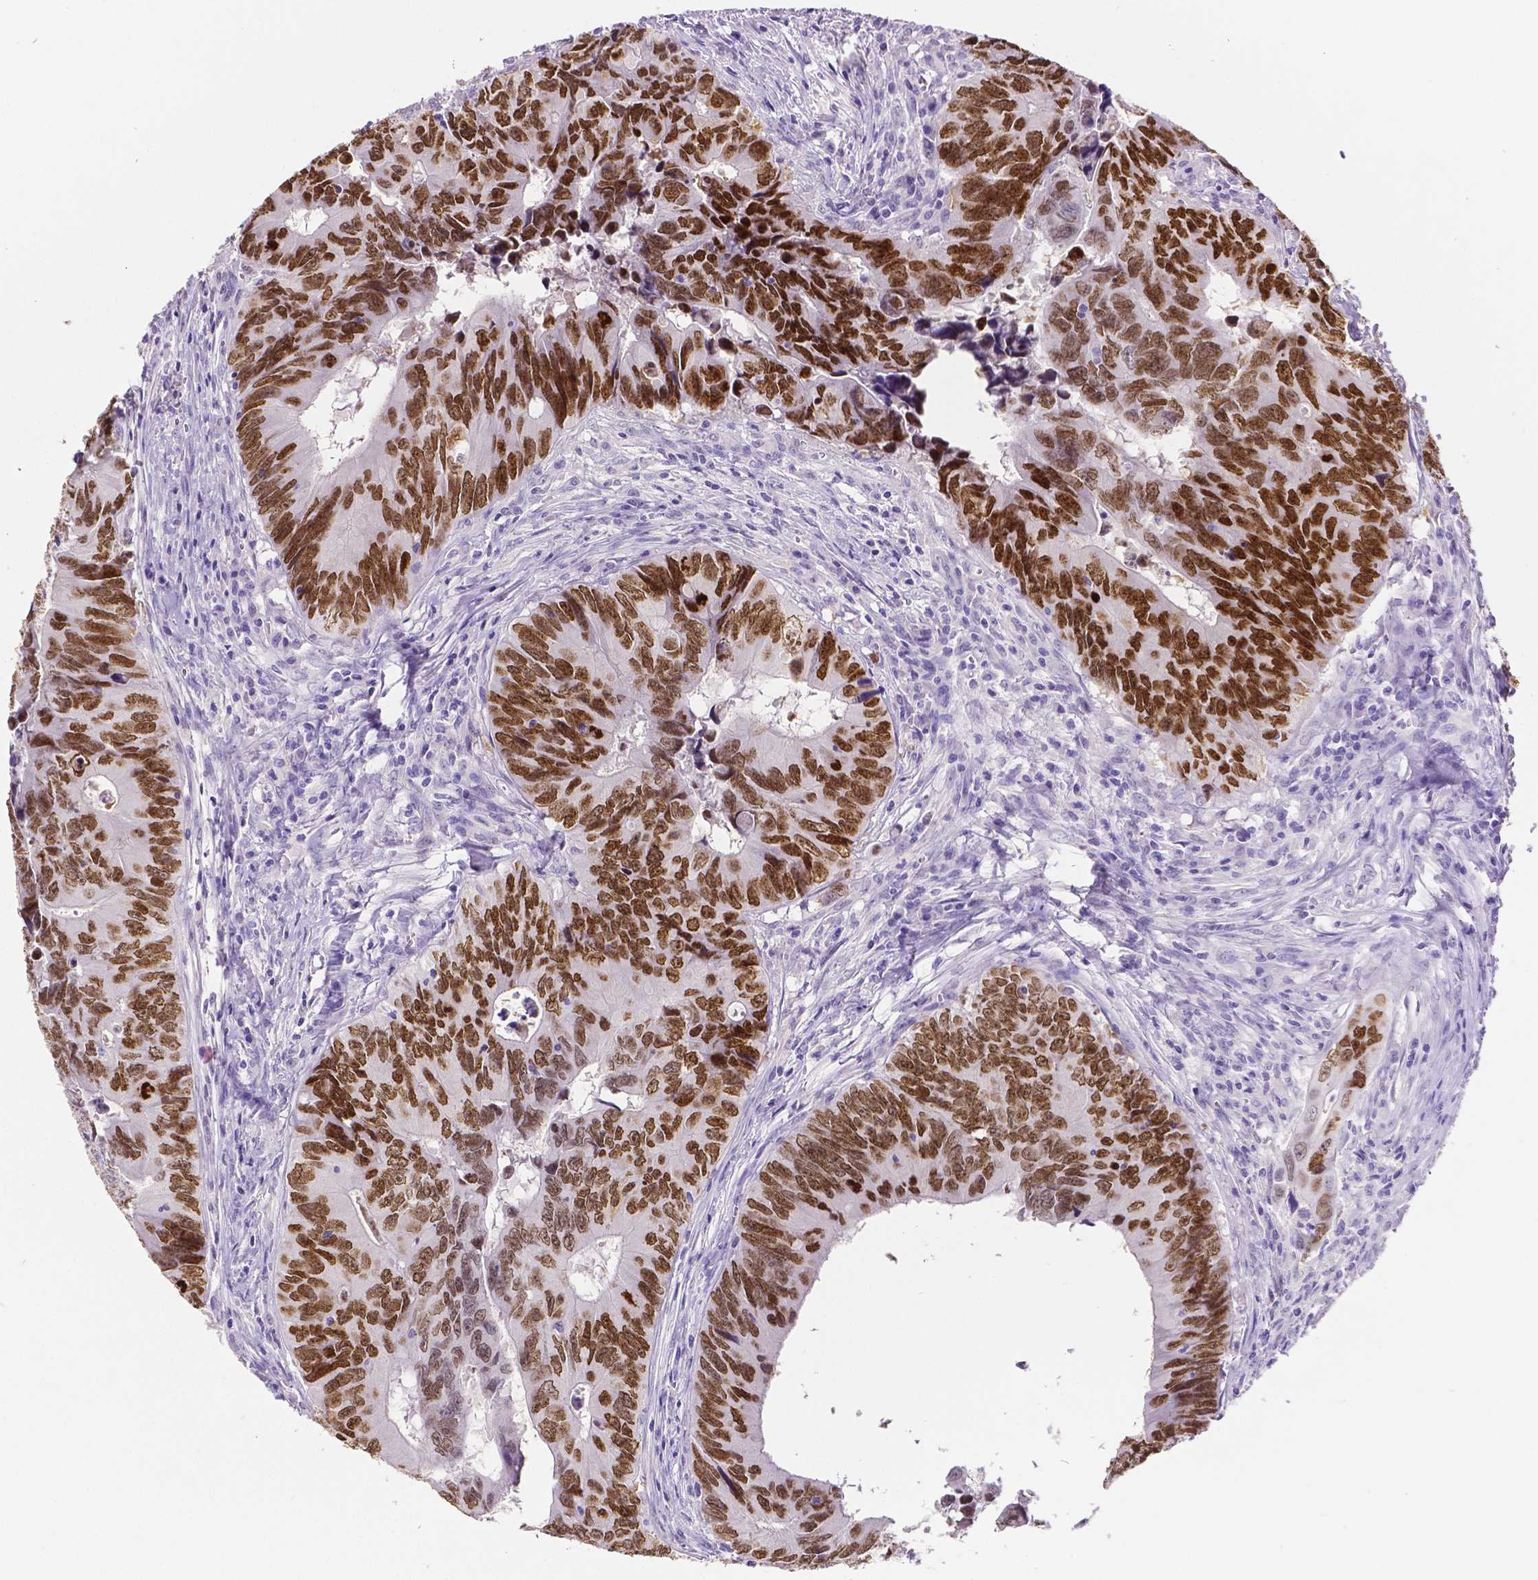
{"staining": {"intensity": "strong", "quantity": ">75%", "location": "nuclear"}, "tissue": "colorectal cancer", "cell_type": "Tumor cells", "image_type": "cancer", "snomed": [{"axis": "morphology", "description": "Adenocarcinoma, NOS"}, {"axis": "topography", "description": "Colon"}], "caption": "Adenocarcinoma (colorectal) stained with DAB (3,3'-diaminobenzidine) IHC reveals high levels of strong nuclear positivity in approximately >75% of tumor cells. The protein is stained brown, and the nuclei are stained in blue (DAB IHC with brightfield microscopy, high magnification).", "gene": "SATB2", "patient": {"sex": "female", "age": 82}}